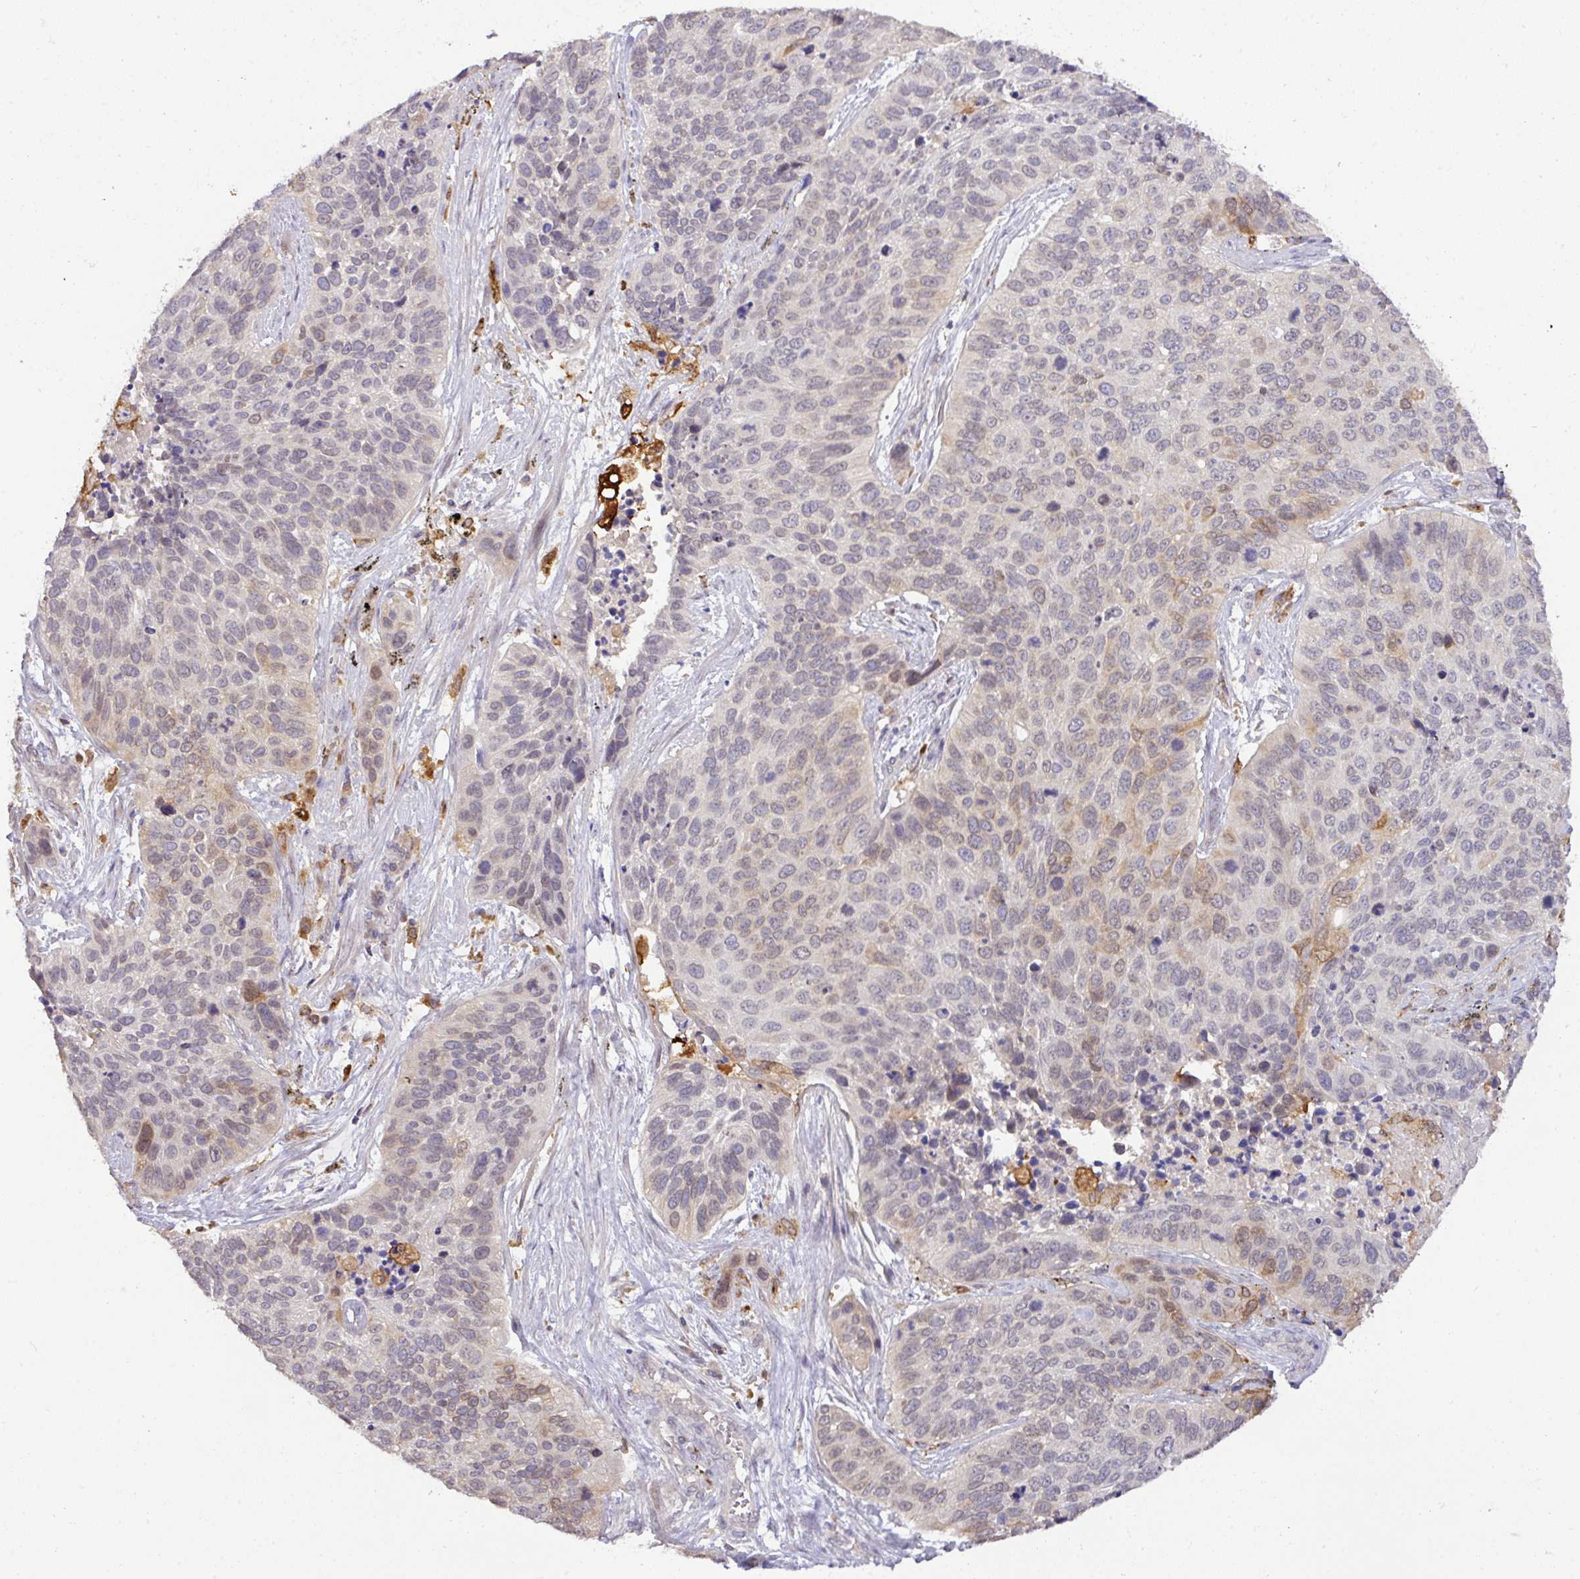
{"staining": {"intensity": "weak", "quantity": "<25%", "location": "cytoplasmic/membranous,nuclear"}, "tissue": "lung cancer", "cell_type": "Tumor cells", "image_type": "cancer", "snomed": [{"axis": "morphology", "description": "Squamous cell carcinoma, NOS"}, {"axis": "topography", "description": "Lung"}], "caption": "Histopathology image shows no protein expression in tumor cells of lung squamous cell carcinoma tissue. The staining is performed using DAB (3,3'-diaminobenzidine) brown chromogen with nuclei counter-stained in using hematoxylin.", "gene": "GCNT7", "patient": {"sex": "male", "age": 62}}